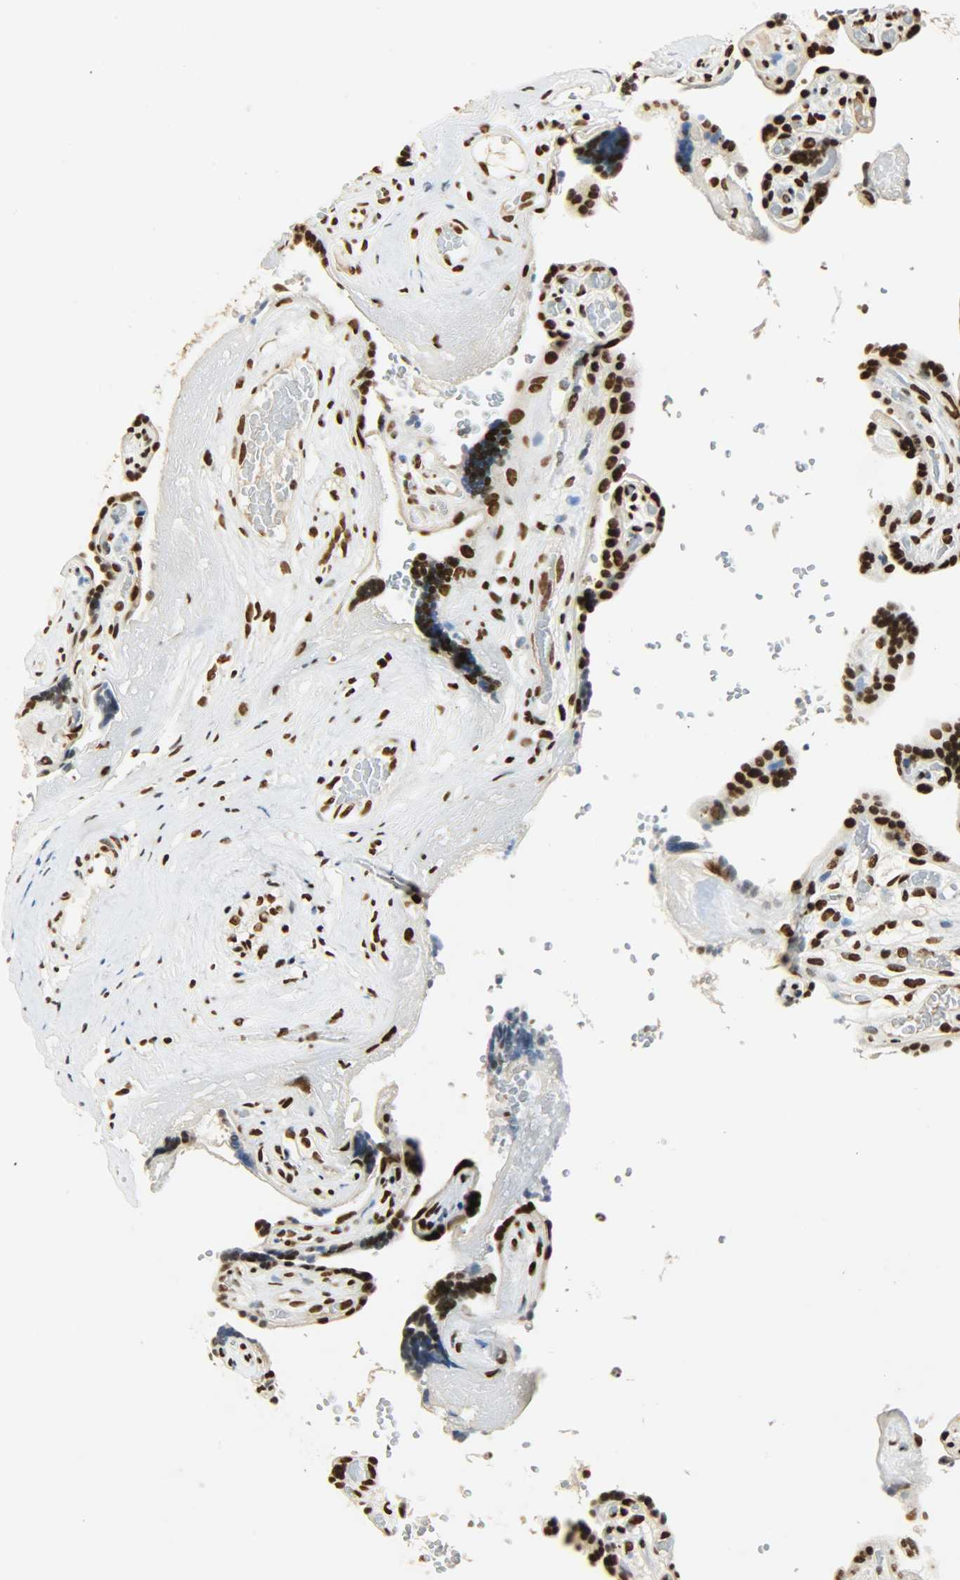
{"staining": {"intensity": "strong", "quantity": ">75%", "location": "nuclear"}, "tissue": "placenta", "cell_type": "Decidual cells", "image_type": "normal", "snomed": [{"axis": "morphology", "description": "Normal tissue, NOS"}, {"axis": "topography", "description": "Placenta"}], "caption": "An image of placenta stained for a protein exhibits strong nuclear brown staining in decidual cells.", "gene": "KHDRBS1", "patient": {"sex": "female", "age": 30}}